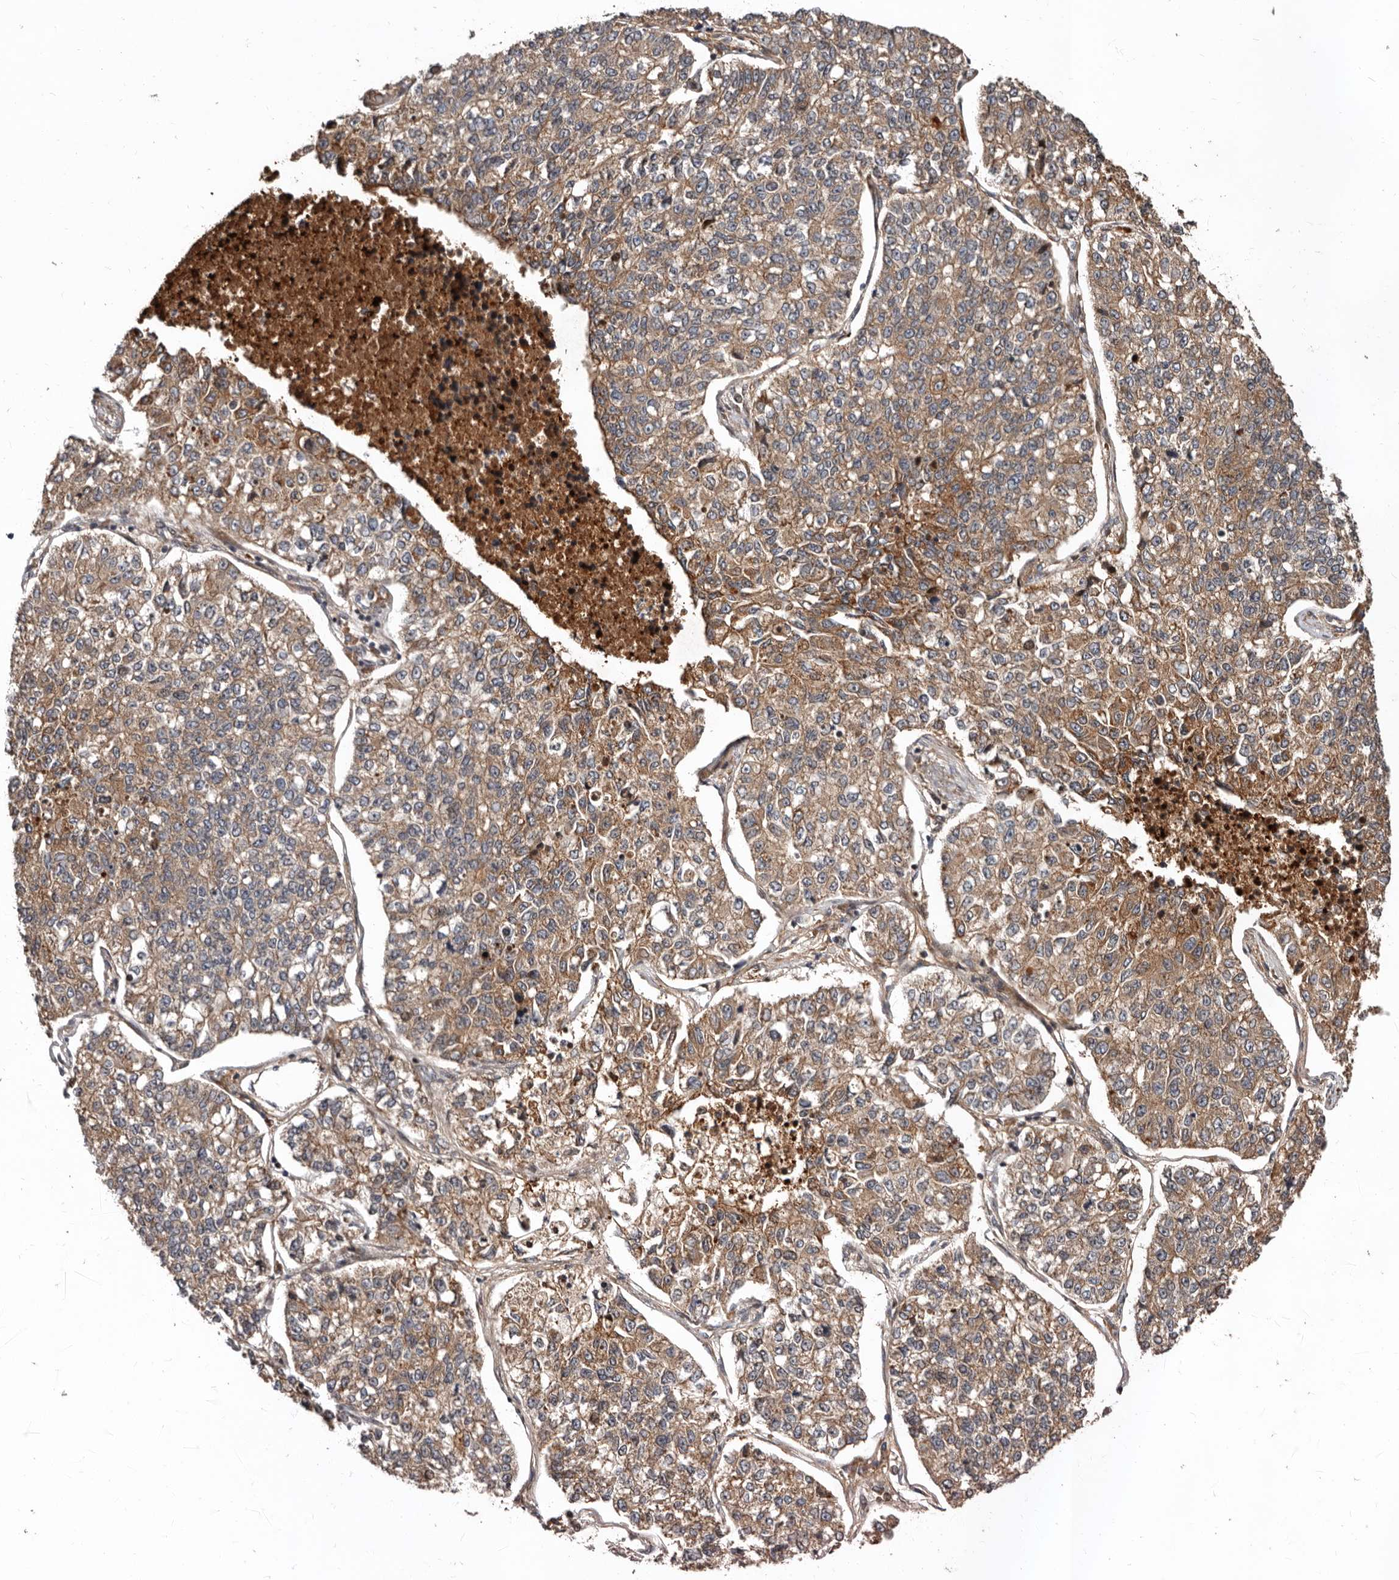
{"staining": {"intensity": "moderate", "quantity": ">75%", "location": "cytoplasmic/membranous"}, "tissue": "lung cancer", "cell_type": "Tumor cells", "image_type": "cancer", "snomed": [{"axis": "morphology", "description": "Adenocarcinoma, NOS"}, {"axis": "topography", "description": "Lung"}], "caption": "Brown immunohistochemical staining in human lung cancer shows moderate cytoplasmic/membranous positivity in about >75% of tumor cells. Immunohistochemistry stains the protein in brown and the nuclei are stained blue.", "gene": "WEE2", "patient": {"sex": "male", "age": 49}}